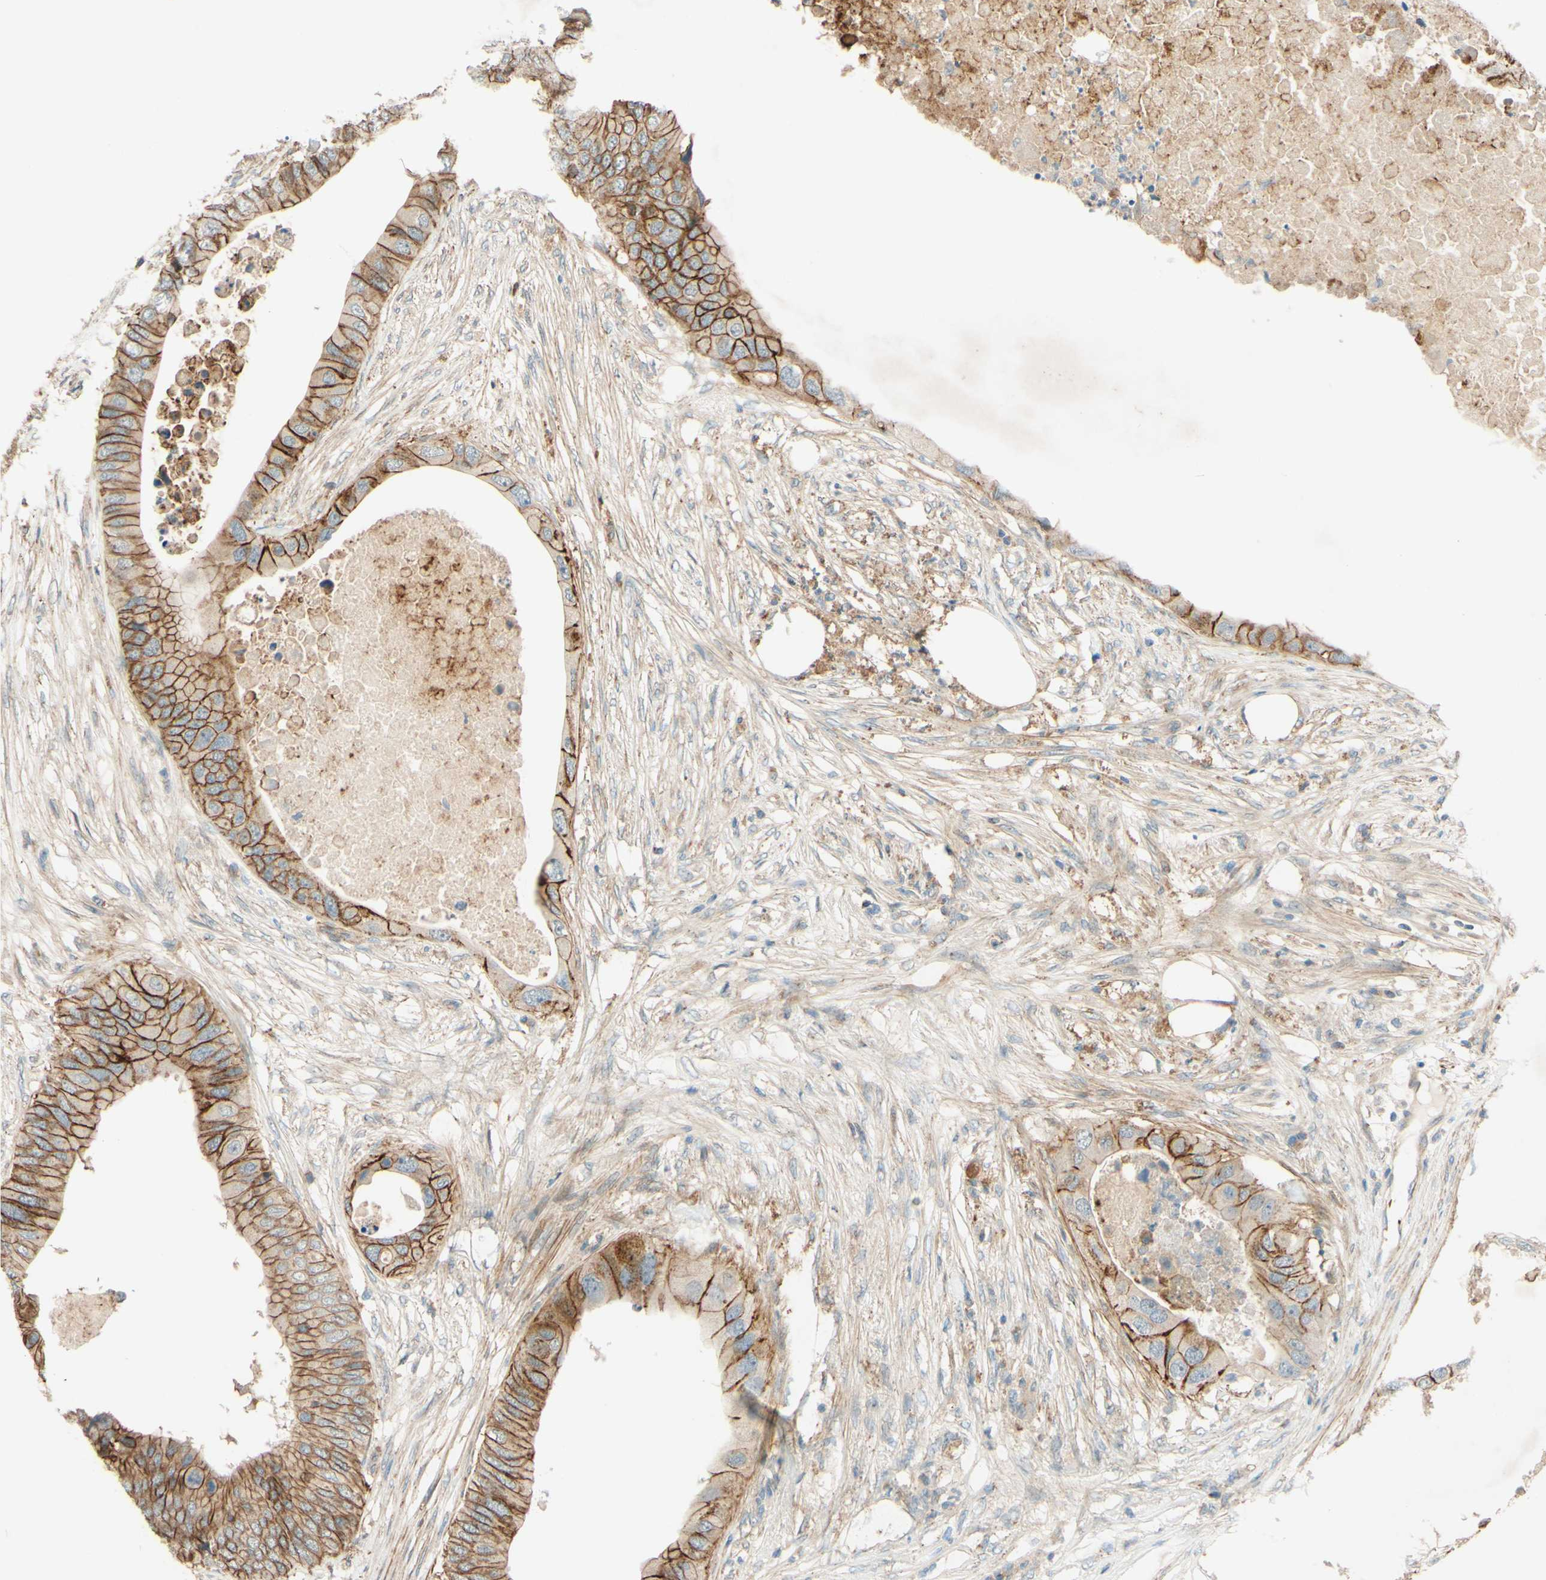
{"staining": {"intensity": "strong", "quantity": ">75%", "location": "cytoplasmic/membranous"}, "tissue": "colorectal cancer", "cell_type": "Tumor cells", "image_type": "cancer", "snomed": [{"axis": "morphology", "description": "Adenocarcinoma, NOS"}, {"axis": "topography", "description": "Colon"}], "caption": "DAB (3,3'-diaminobenzidine) immunohistochemical staining of colorectal cancer exhibits strong cytoplasmic/membranous protein positivity in about >75% of tumor cells.", "gene": "ADAM17", "patient": {"sex": "male", "age": 71}}